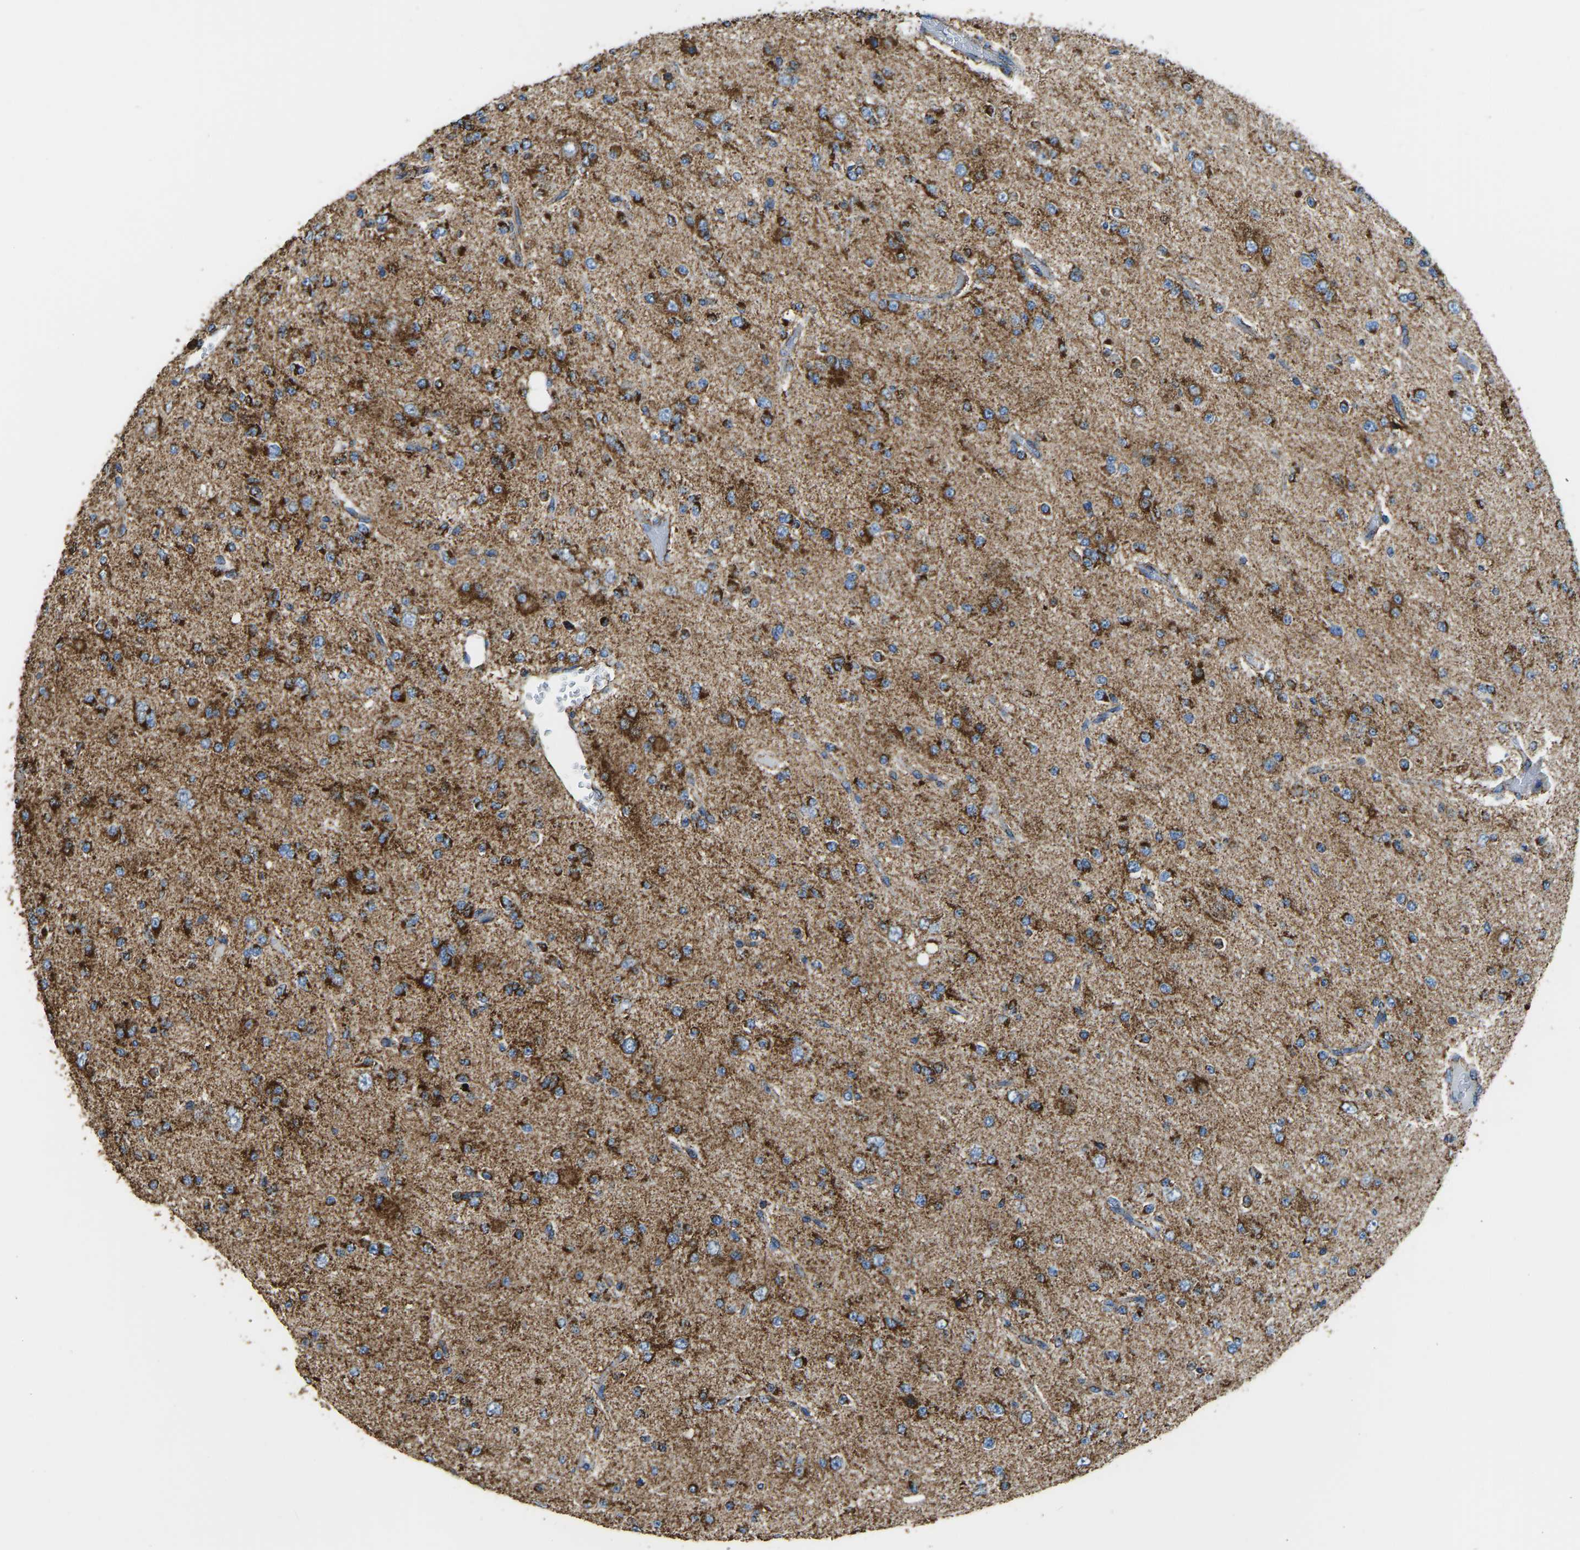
{"staining": {"intensity": "strong", "quantity": ">75%", "location": "cytoplasmic/membranous"}, "tissue": "glioma", "cell_type": "Tumor cells", "image_type": "cancer", "snomed": [{"axis": "morphology", "description": "Glioma, malignant, Low grade"}, {"axis": "topography", "description": "Brain"}], "caption": "DAB immunohistochemical staining of human malignant glioma (low-grade) displays strong cytoplasmic/membranous protein positivity in approximately >75% of tumor cells.", "gene": "IRX6", "patient": {"sex": "male", "age": 38}}